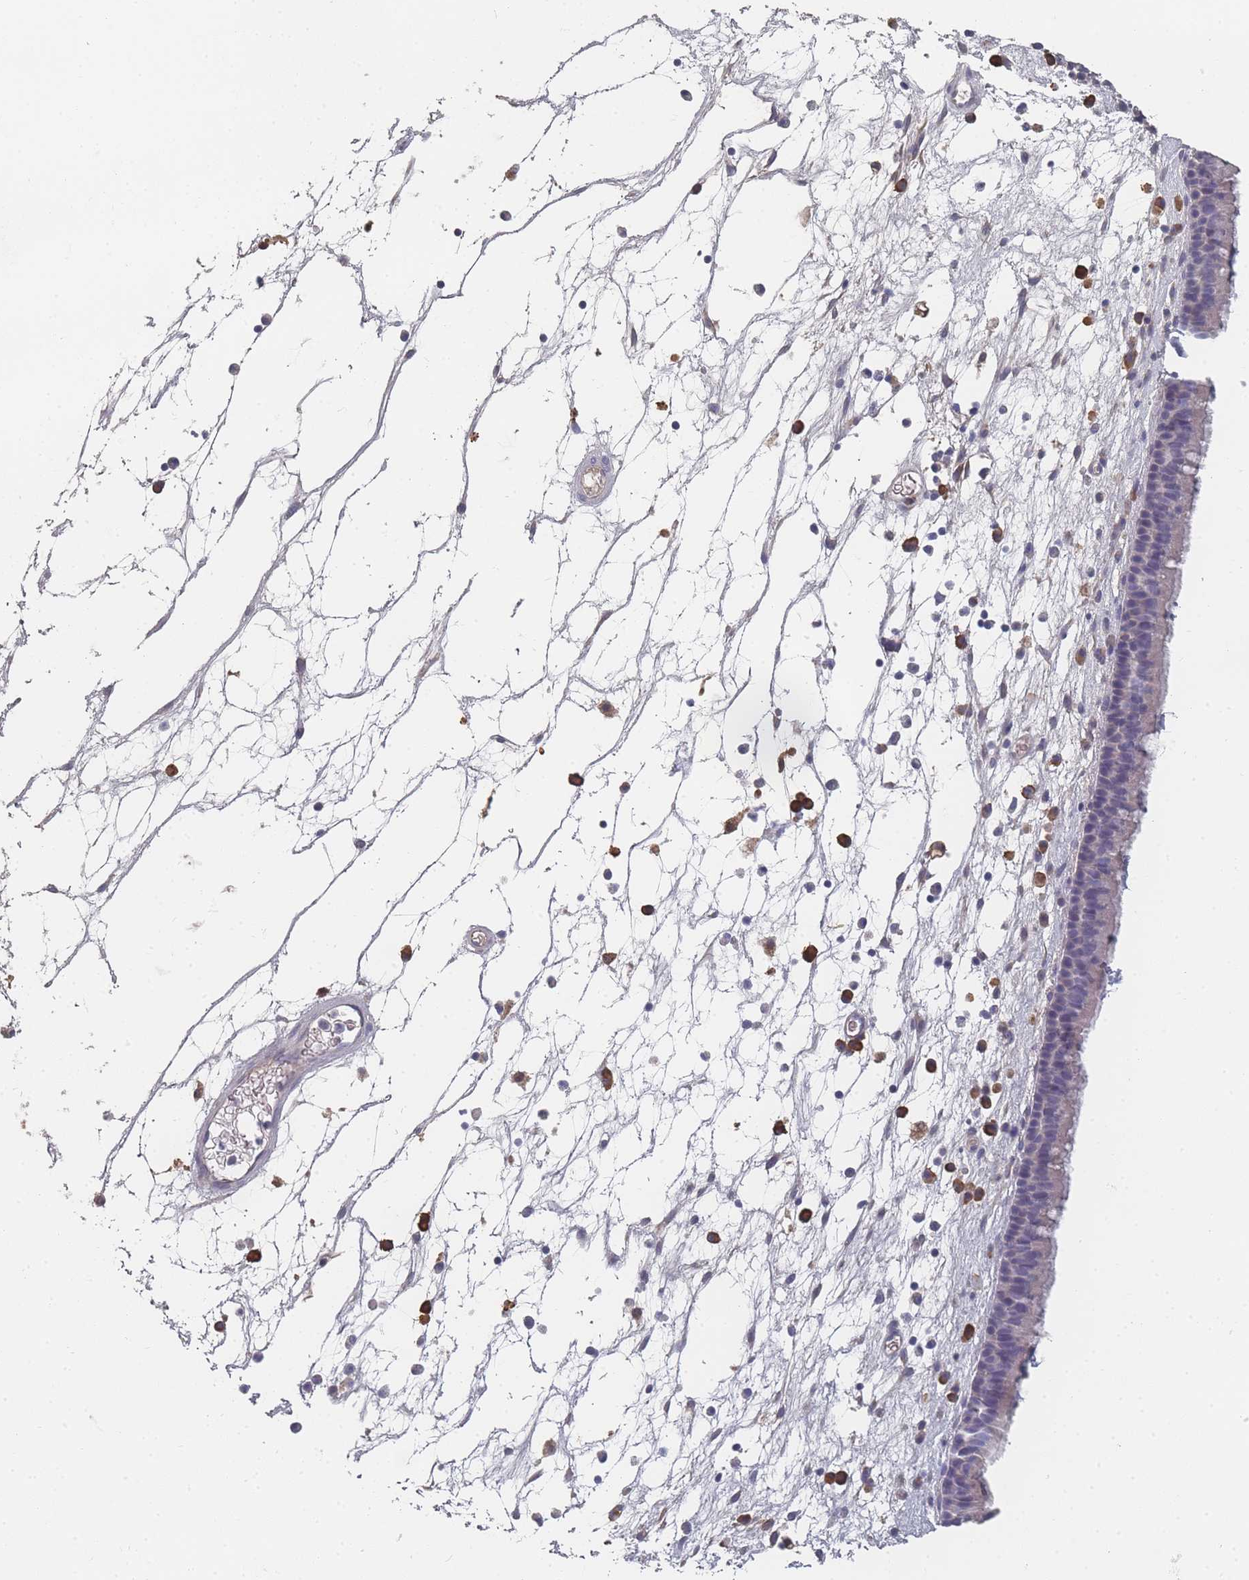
{"staining": {"intensity": "negative", "quantity": "none", "location": "none"}, "tissue": "nasopharynx", "cell_type": "Respiratory epithelial cells", "image_type": "normal", "snomed": [{"axis": "morphology", "description": "Normal tissue, NOS"}, {"axis": "morphology", "description": "Inflammation, NOS"}, {"axis": "morphology", "description": "Malignant melanoma, Metastatic site"}, {"axis": "topography", "description": "Nasopharynx"}], "caption": "DAB immunohistochemical staining of unremarkable nasopharynx displays no significant positivity in respiratory epithelial cells. The staining is performed using DAB (3,3'-diaminobenzidine) brown chromogen with nuclei counter-stained in using hematoxylin.", "gene": "SLC35E4", "patient": {"sex": "male", "age": 70}}